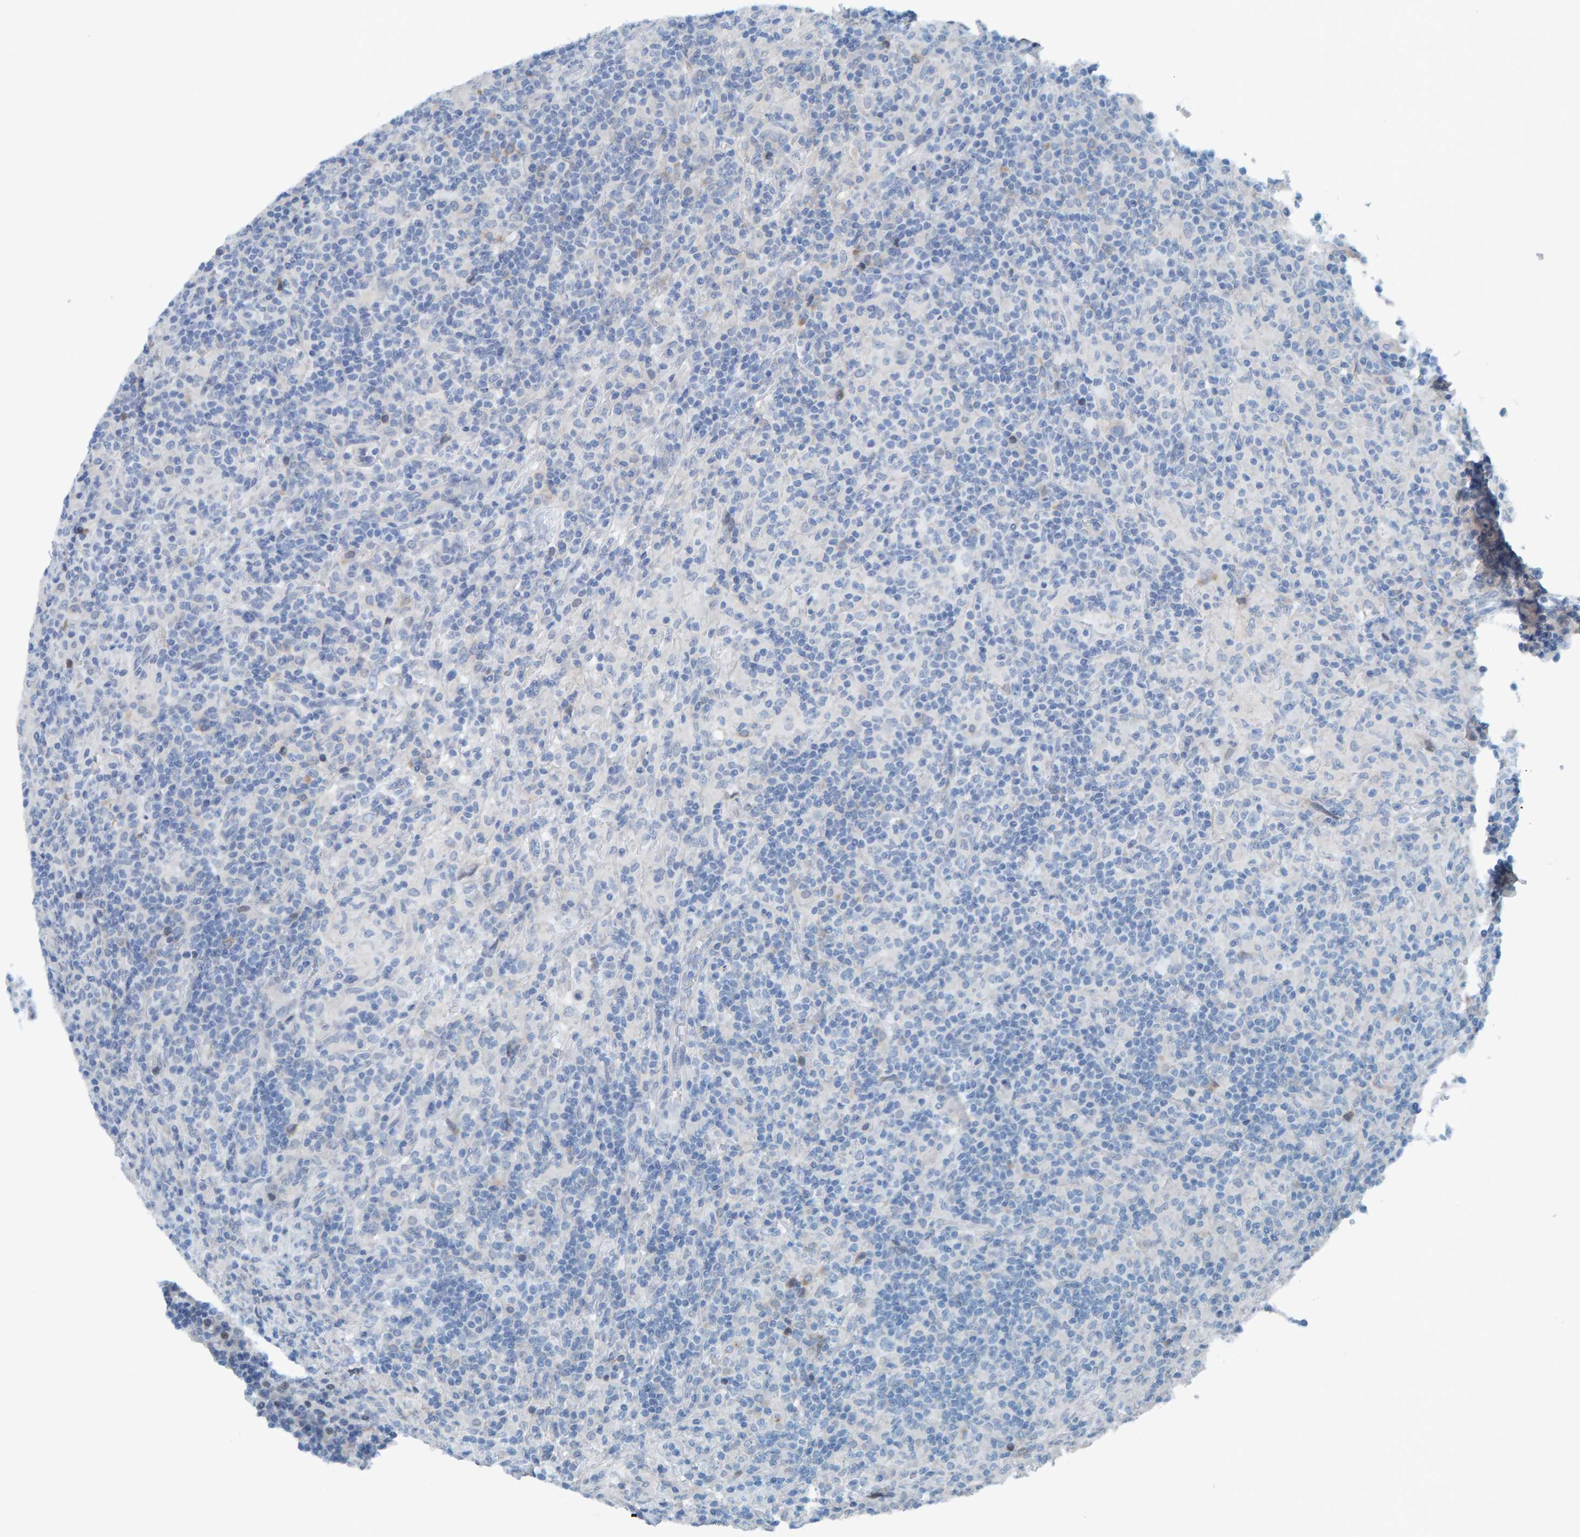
{"staining": {"intensity": "negative", "quantity": "none", "location": "none"}, "tissue": "lymphoma", "cell_type": "Tumor cells", "image_type": "cancer", "snomed": [{"axis": "morphology", "description": "Hodgkin's disease, NOS"}, {"axis": "topography", "description": "Lymph node"}], "caption": "IHC micrograph of human Hodgkin's disease stained for a protein (brown), which displays no positivity in tumor cells.", "gene": "CNP", "patient": {"sex": "male", "age": 70}}